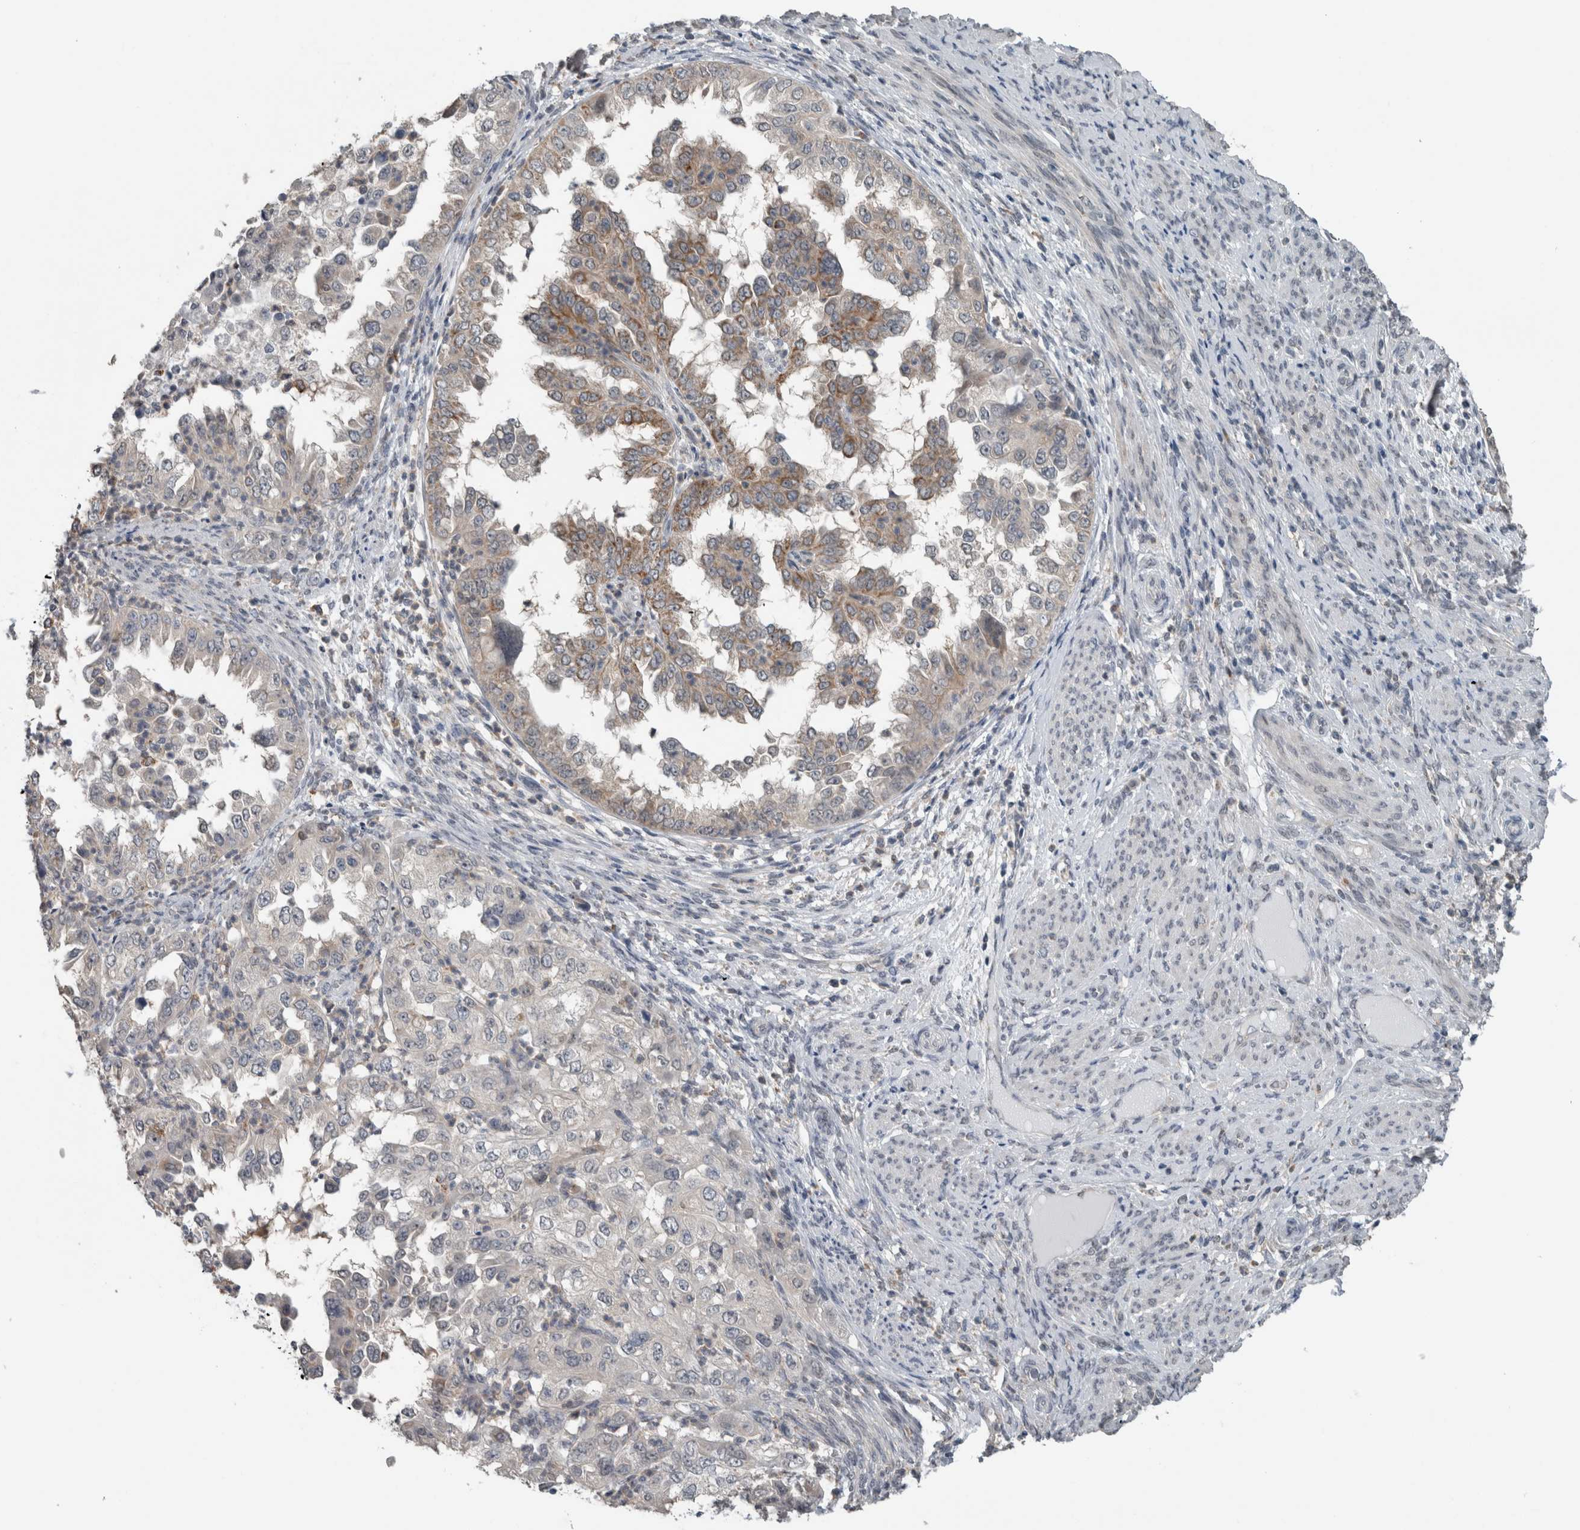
{"staining": {"intensity": "moderate", "quantity": "<25%", "location": "cytoplasmic/membranous"}, "tissue": "endometrial cancer", "cell_type": "Tumor cells", "image_type": "cancer", "snomed": [{"axis": "morphology", "description": "Adenocarcinoma, NOS"}, {"axis": "topography", "description": "Endometrium"}], "caption": "The immunohistochemical stain labels moderate cytoplasmic/membranous expression in tumor cells of adenocarcinoma (endometrial) tissue.", "gene": "ACSF2", "patient": {"sex": "female", "age": 85}}